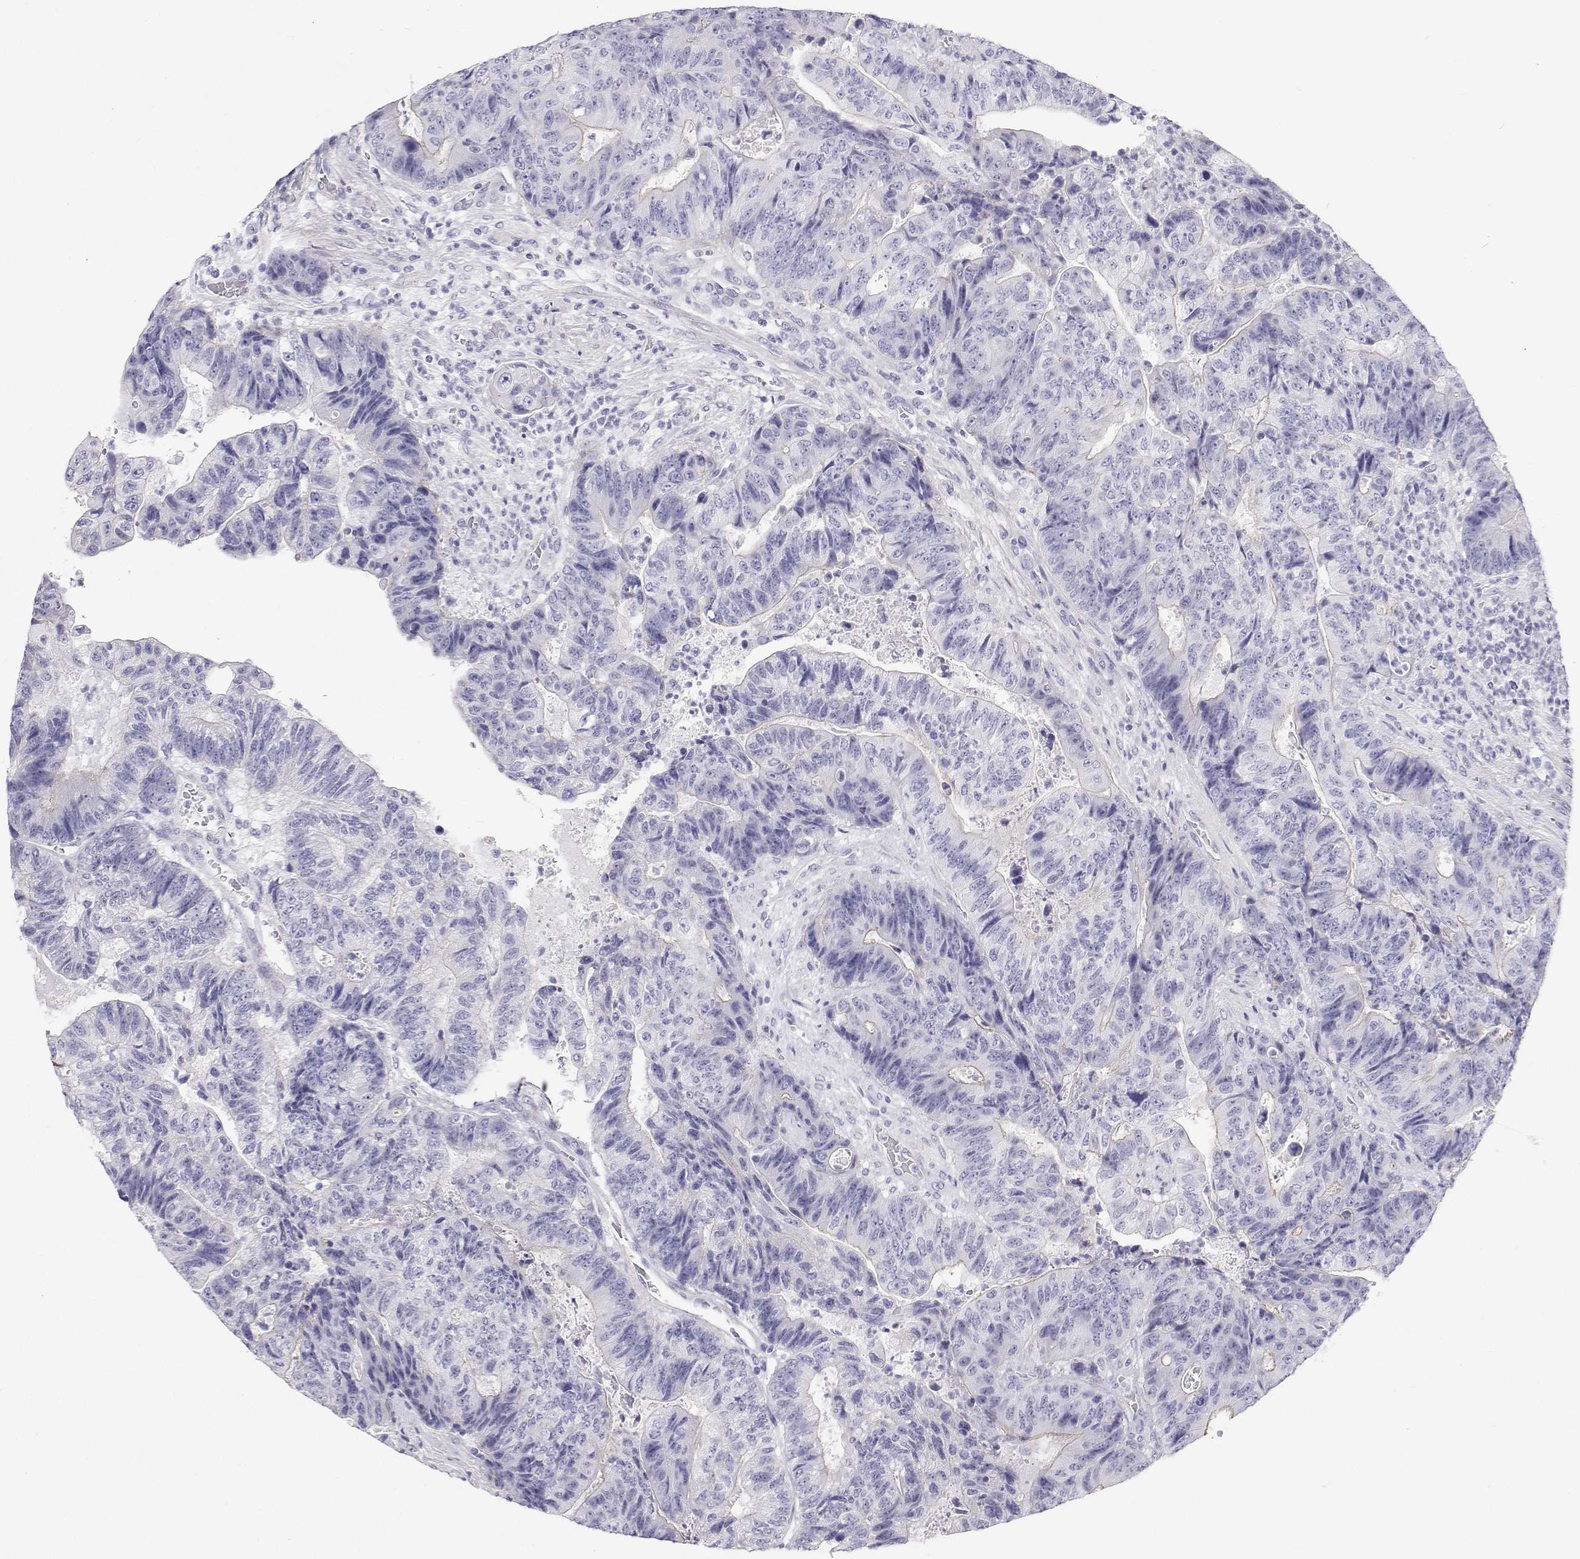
{"staining": {"intensity": "negative", "quantity": "none", "location": "none"}, "tissue": "colorectal cancer", "cell_type": "Tumor cells", "image_type": "cancer", "snomed": [{"axis": "morphology", "description": "Normal tissue, NOS"}, {"axis": "morphology", "description": "Adenocarcinoma, NOS"}, {"axis": "topography", "description": "Colon"}], "caption": "Colorectal cancer (adenocarcinoma) stained for a protein using immunohistochemistry (IHC) shows no staining tumor cells.", "gene": "BHMT", "patient": {"sex": "female", "age": 48}}